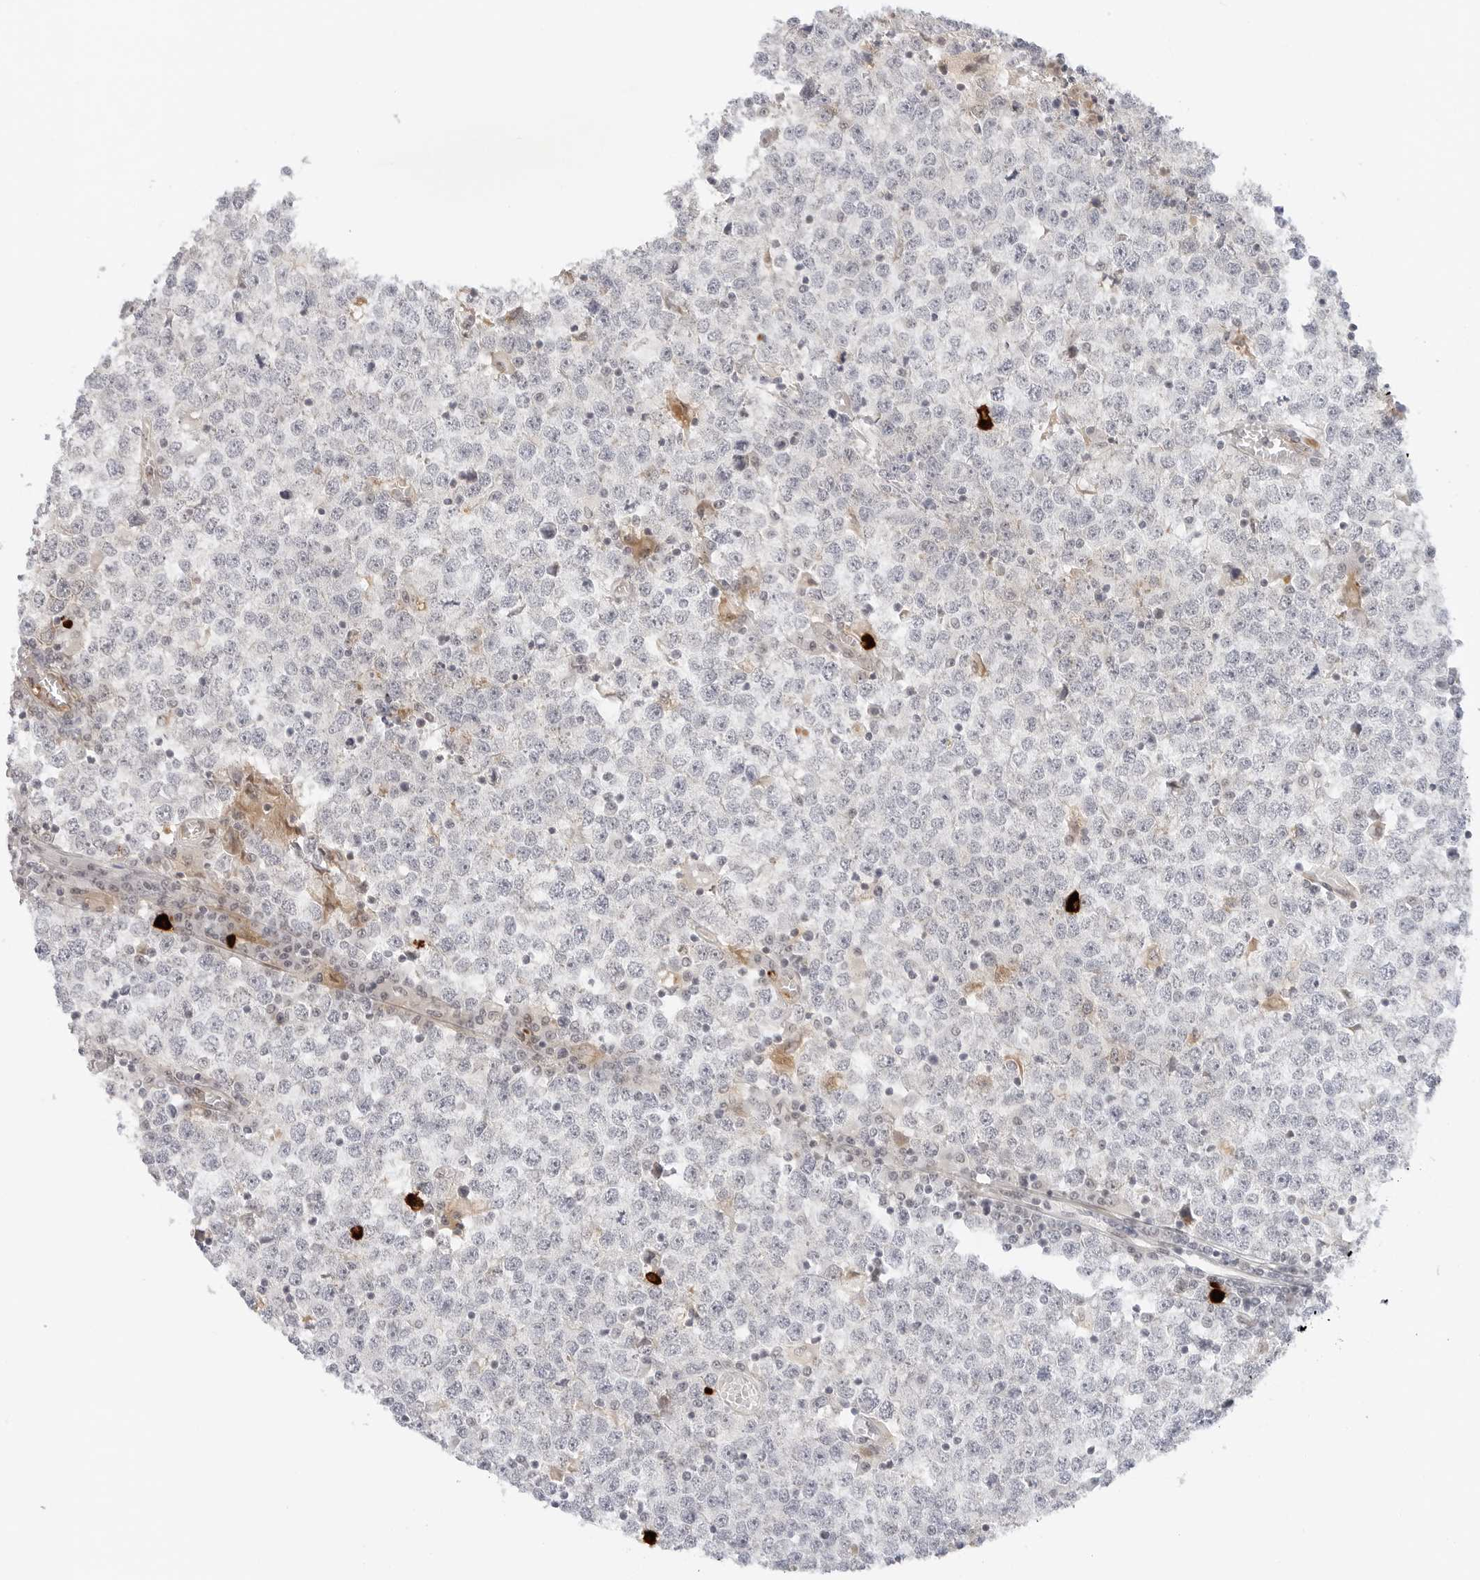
{"staining": {"intensity": "negative", "quantity": "none", "location": "none"}, "tissue": "testis cancer", "cell_type": "Tumor cells", "image_type": "cancer", "snomed": [{"axis": "morphology", "description": "Seminoma, NOS"}, {"axis": "topography", "description": "Testis"}], "caption": "Immunohistochemical staining of human testis seminoma displays no significant staining in tumor cells.", "gene": "HIPK3", "patient": {"sex": "male", "age": 65}}